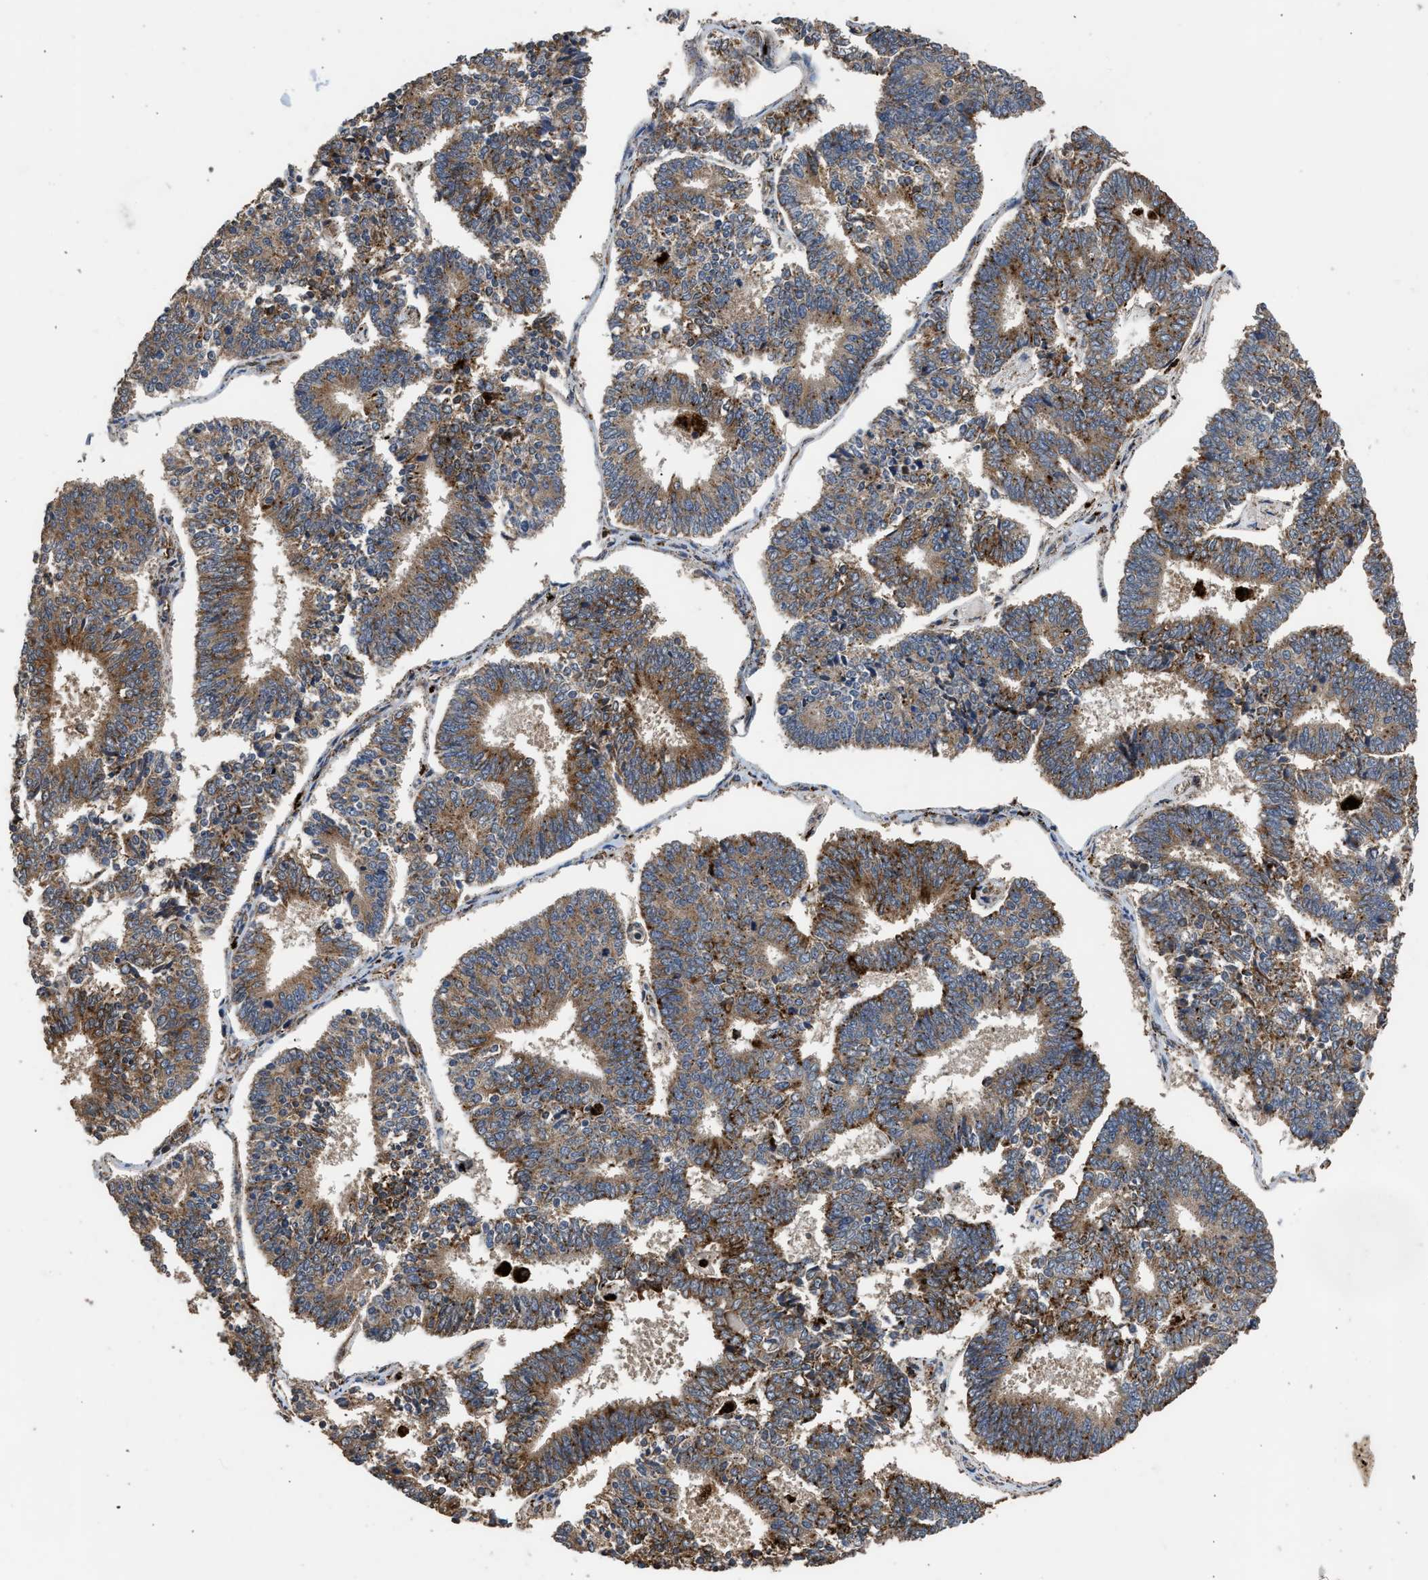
{"staining": {"intensity": "moderate", "quantity": ">75%", "location": "cytoplasmic/membranous"}, "tissue": "endometrial cancer", "cell_type": "Tumor cells", "image_type": "cancer", "snomed": [{"axis": "morphology", "description": "Adenocarcinoma, NOS"}, {"axis": "topography", "description": "Endometrium"}], "caption": "Immunohistochemical staining of human endometrial cancer (adenocarcinoma) demonstrates moderate cytoplasmic/membranous protein positivity in approximately >75% of tumor cells.", "gene": "CTSV", "patient": {"sex": "female", "age": 70}}